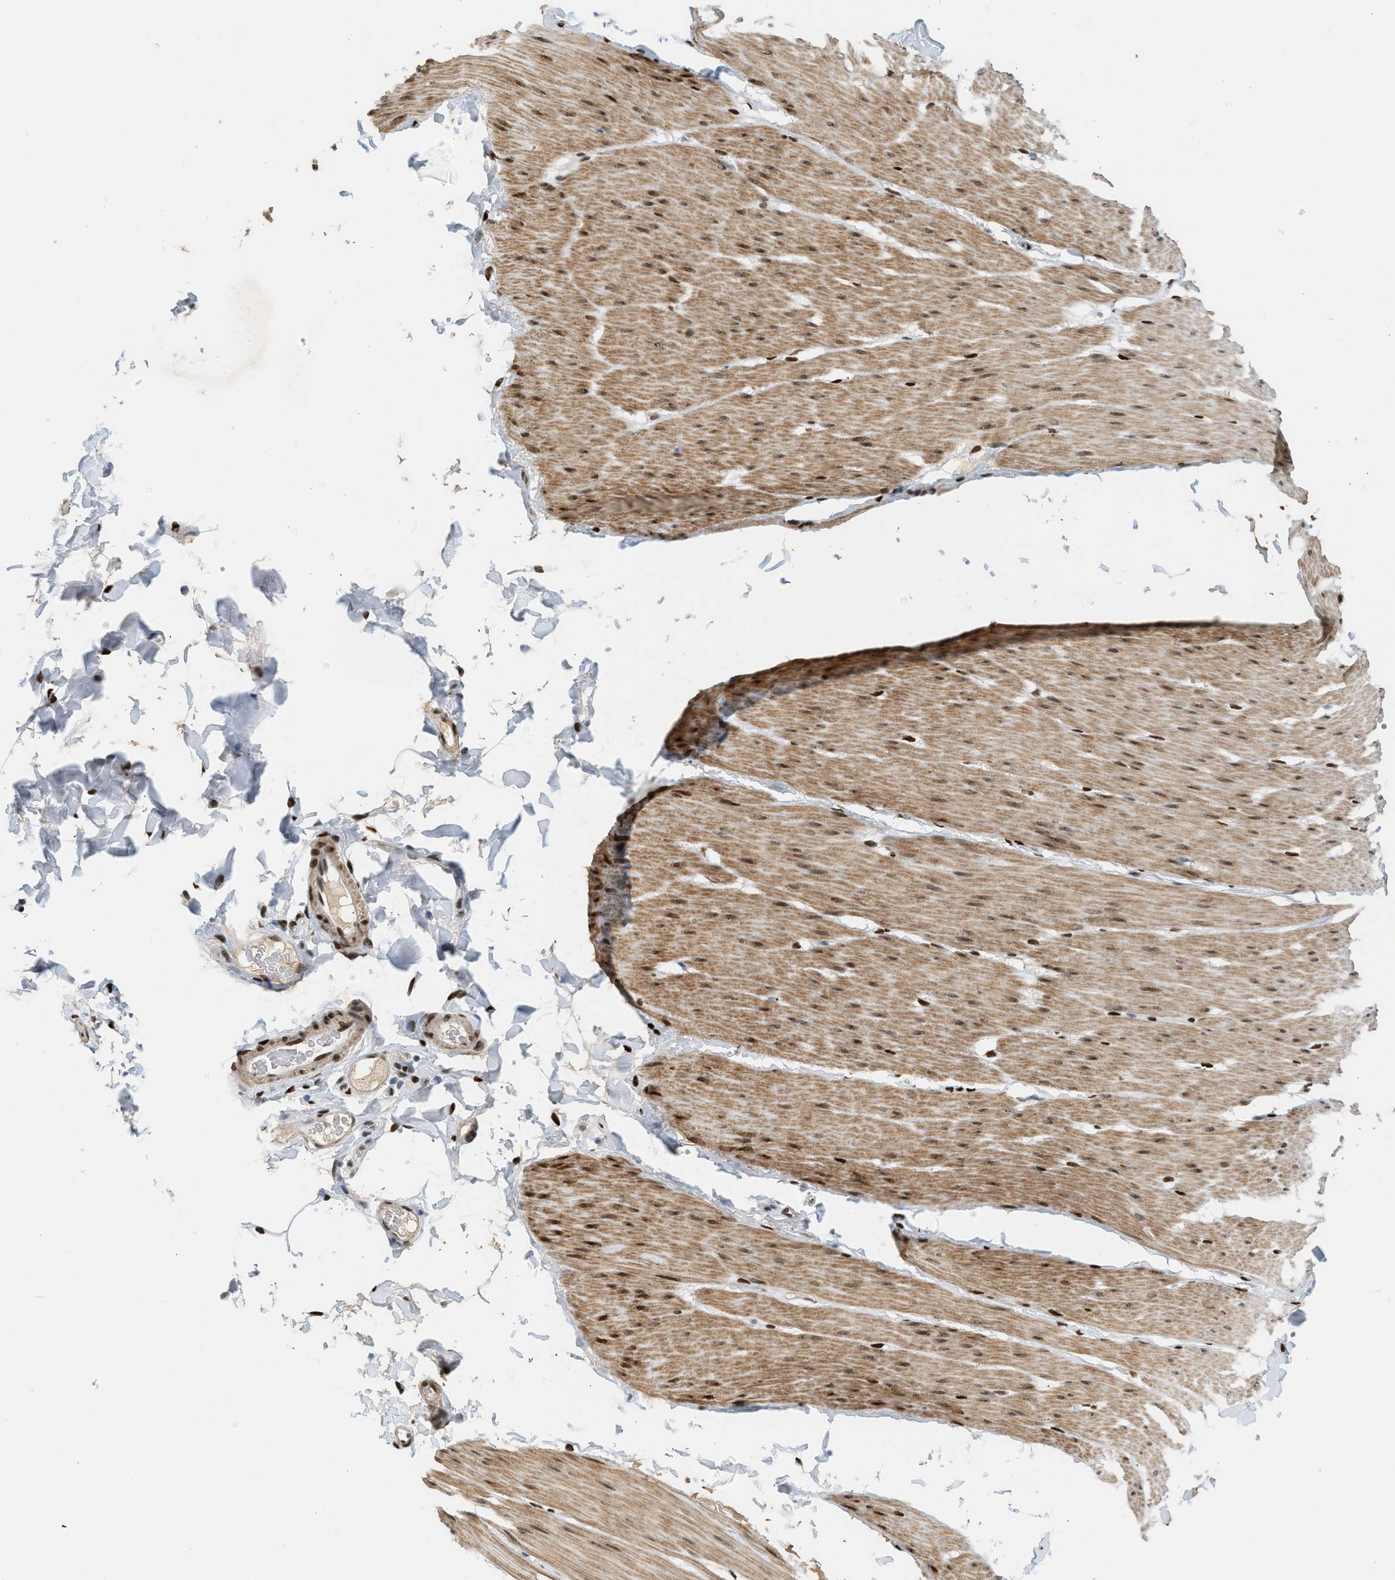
{"staining": {"intensity": "moderate", "quantity": ">75%", "location": "cytoplasmic/membranous,nuclear"}, "tissue": "smooth muscle", "cell_type": "Smooth muscle cells", "image_type": "normal", "snomed": [{"axis": "morphology", "description": "Normal tissue, NOS"}, {"axis": "topography", "description": "Smooth muscle"}, {"axis": "topography", "description": "Colon"}], "caption": "A photomicrograph showing moderate cytoplasmic/membranous,nuclear staining in about >75% of smooth muscle cells in benign smooth muscle, as visualized by brown immunohistochemical staining.", "gene": "ZBTB20", "patient": {"sex": "male", "age": 67}}